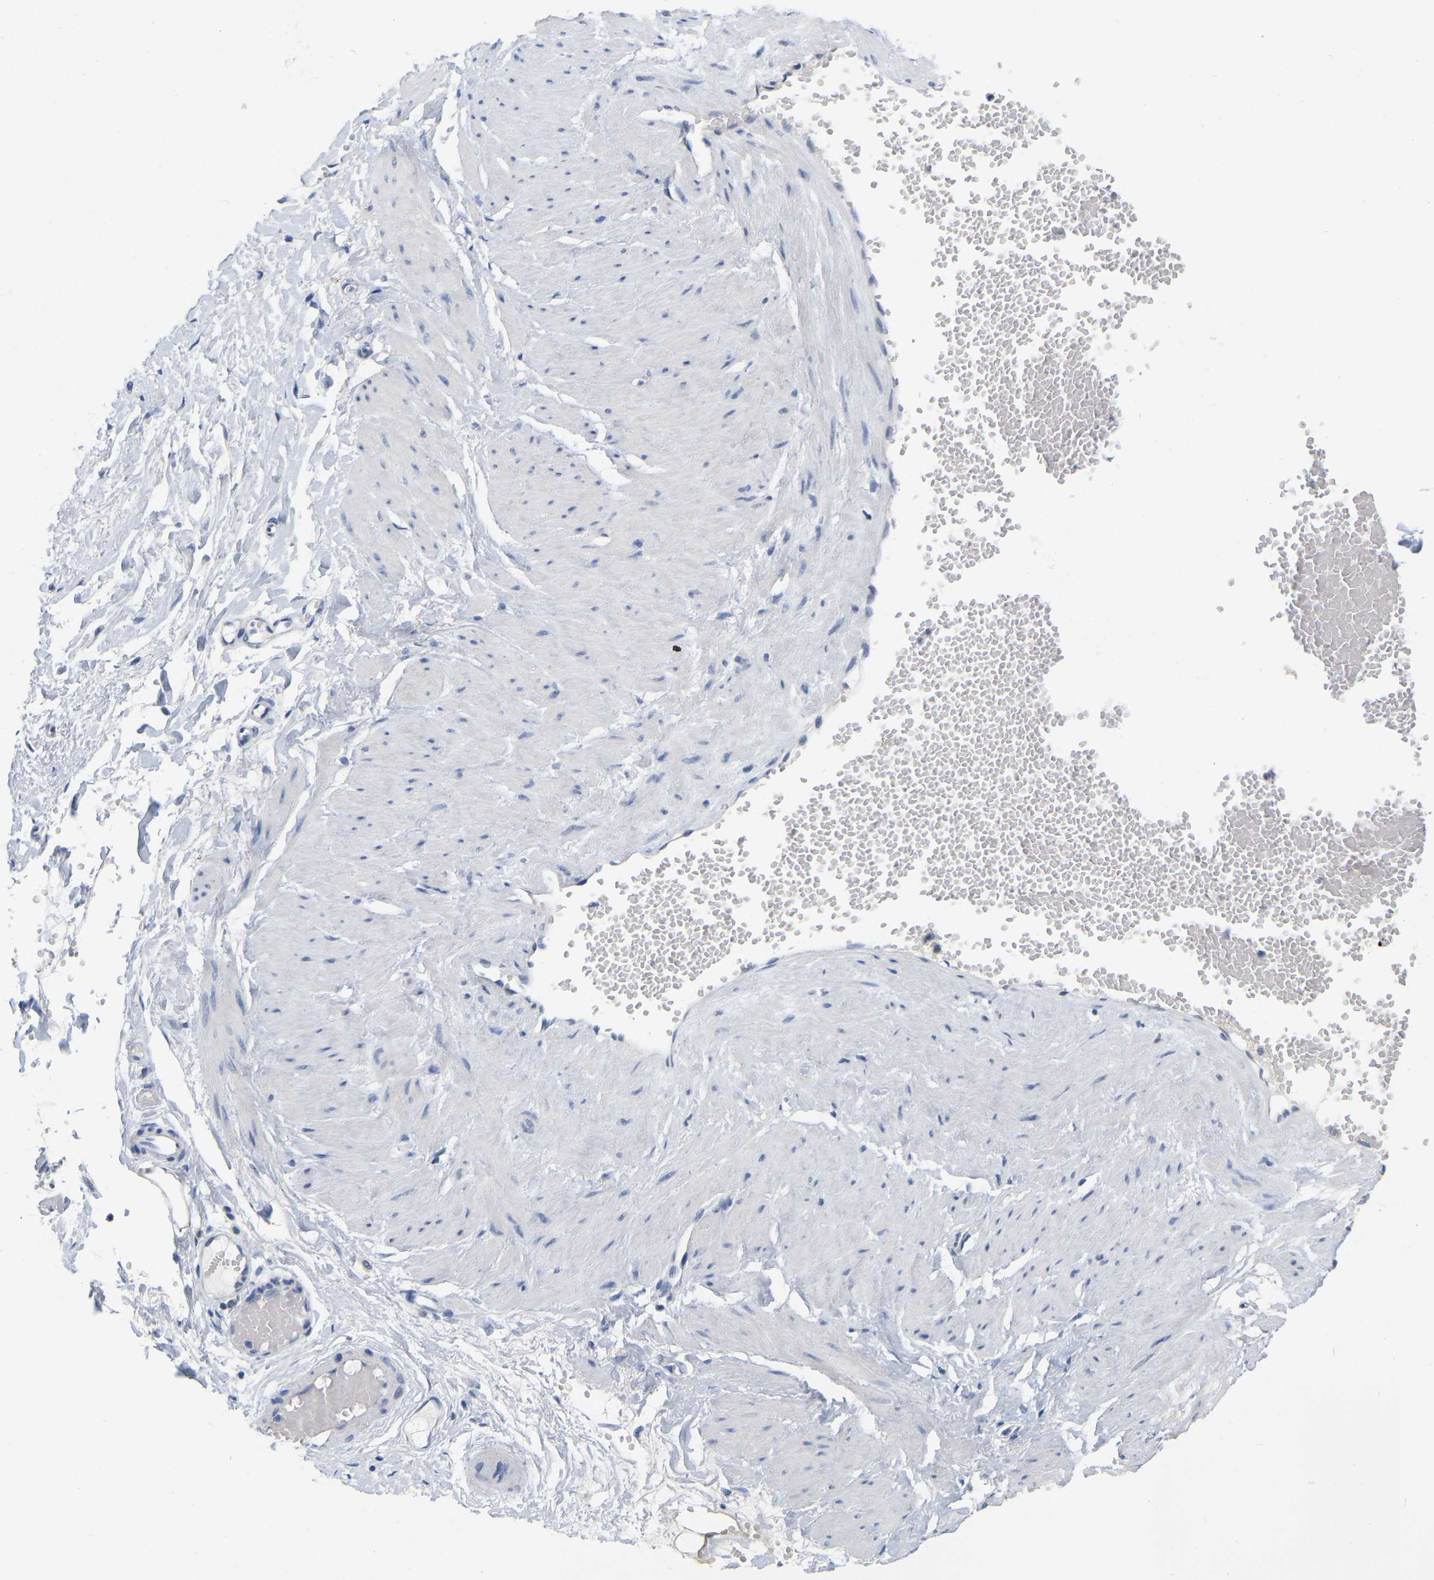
{"staining": {"intensity": "negative", "quantity": "none", "location": "none"}, "tissue": "adipose tissue", "cell_type": "Adipocytes", "image_type": "normal", "snomed": [{"axis": "morphology", "description": "Normal tissue, NOS"}, {"axis": "topography", "description": "Soft tissue"}], "caption": "DAB immunohistochemical staining of unremarkable human adipose tissue displays no significant staining in adipocytes.", "gene": "WIPI2", "patient": {"sex": "male", "age": 72}}